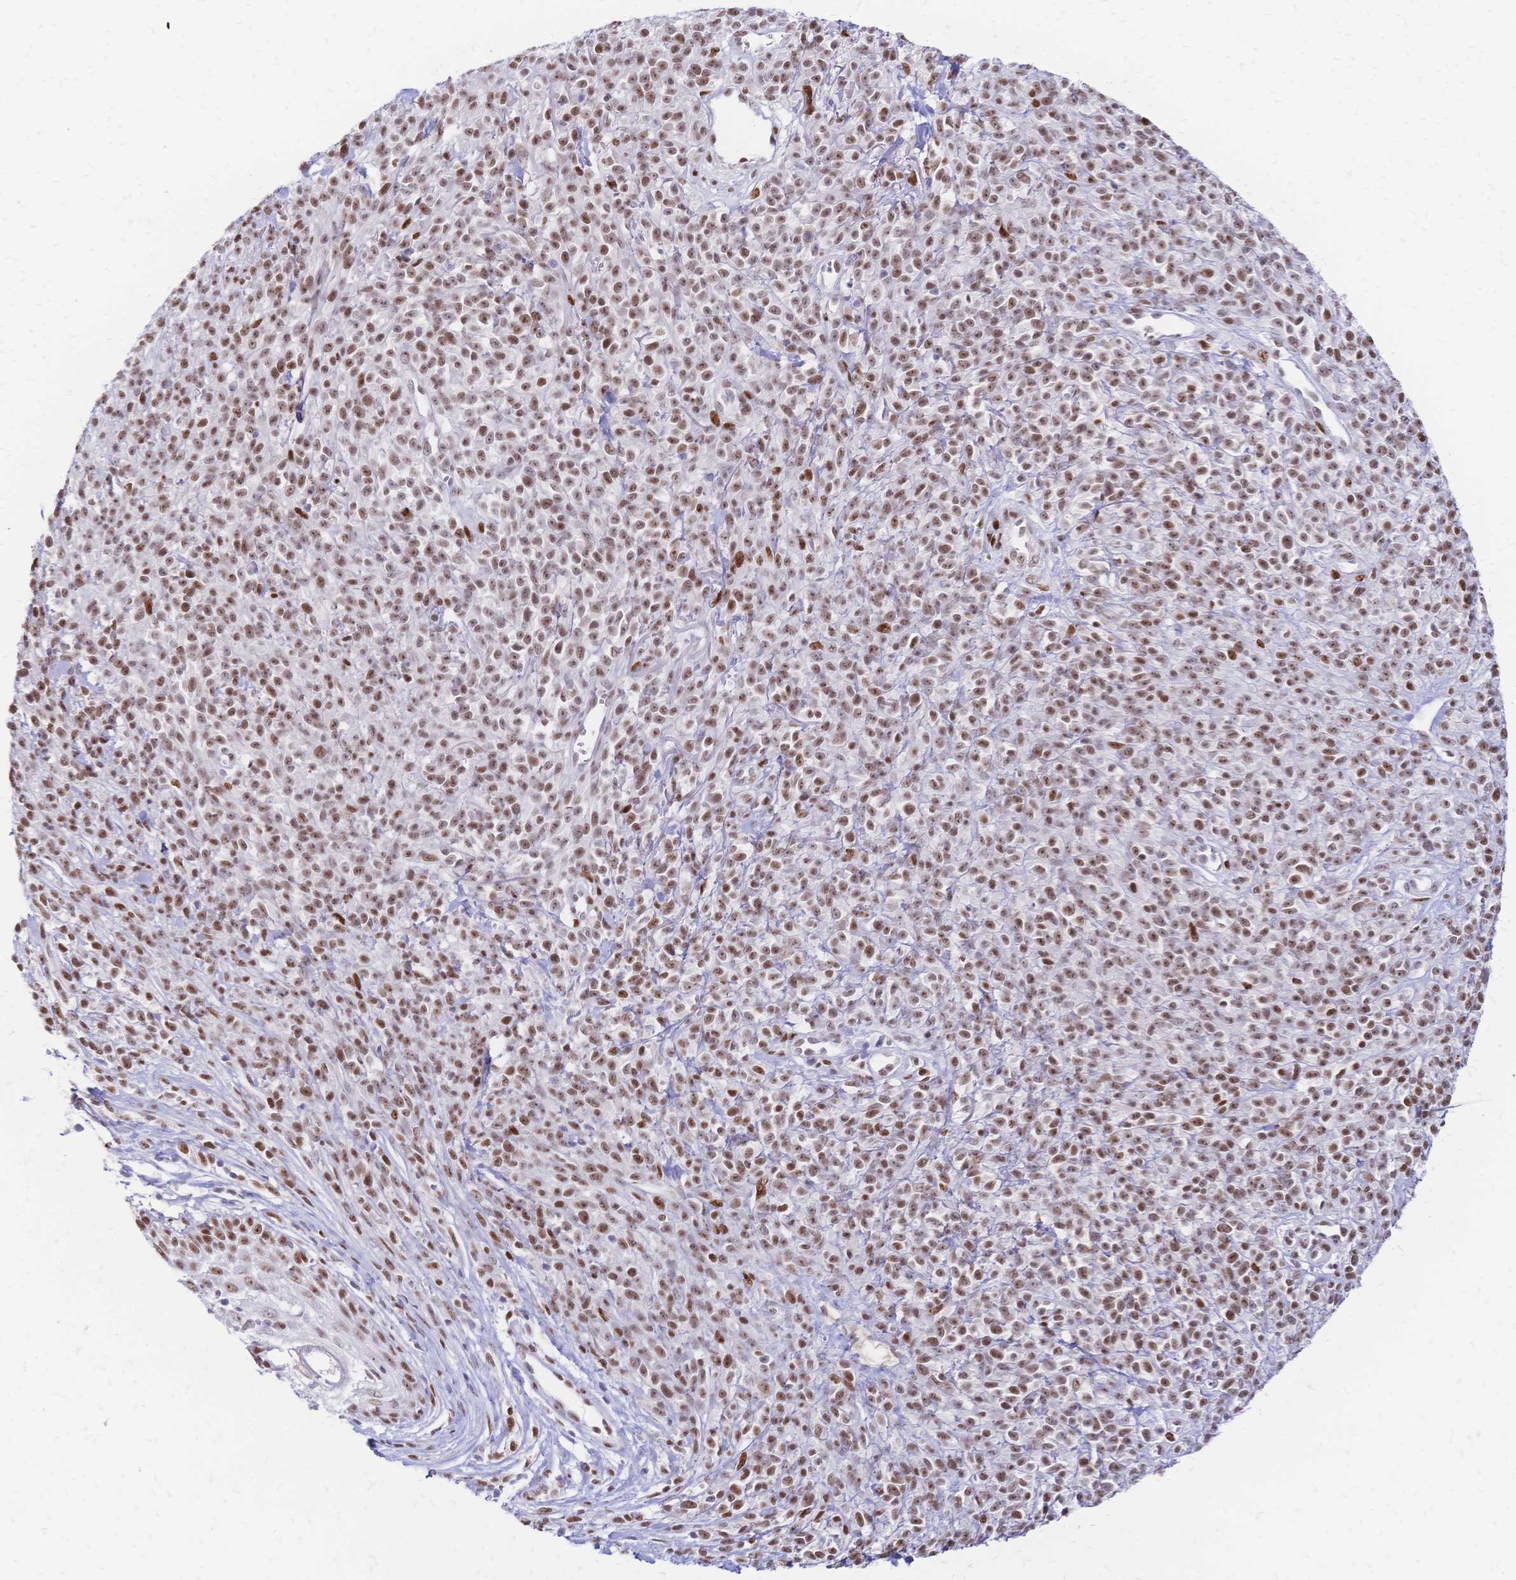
{"staining": {"intensity": "moderate", "quantity": ">75%", "location": "nuclear"}, "tissue": "melanoma", "cell_type": "Tumor cells", "image_type": "cancer", "snomed": [{"axis": "morphology", "description": "Malignant melanoma, NOS"}, {"axis": "topography", "description": "Skin"}, {"axis": "topography", "description": "Skin of trunk"}], "caption": "Immunohistochemistry histopathology image of human melanoma stained for a protein (brown), which shows medium levels of moderate nuclear expression in approximately >75% of tumor cells.", "gene": "NFIC", "patient": {"sex": "male", "age": 74}}